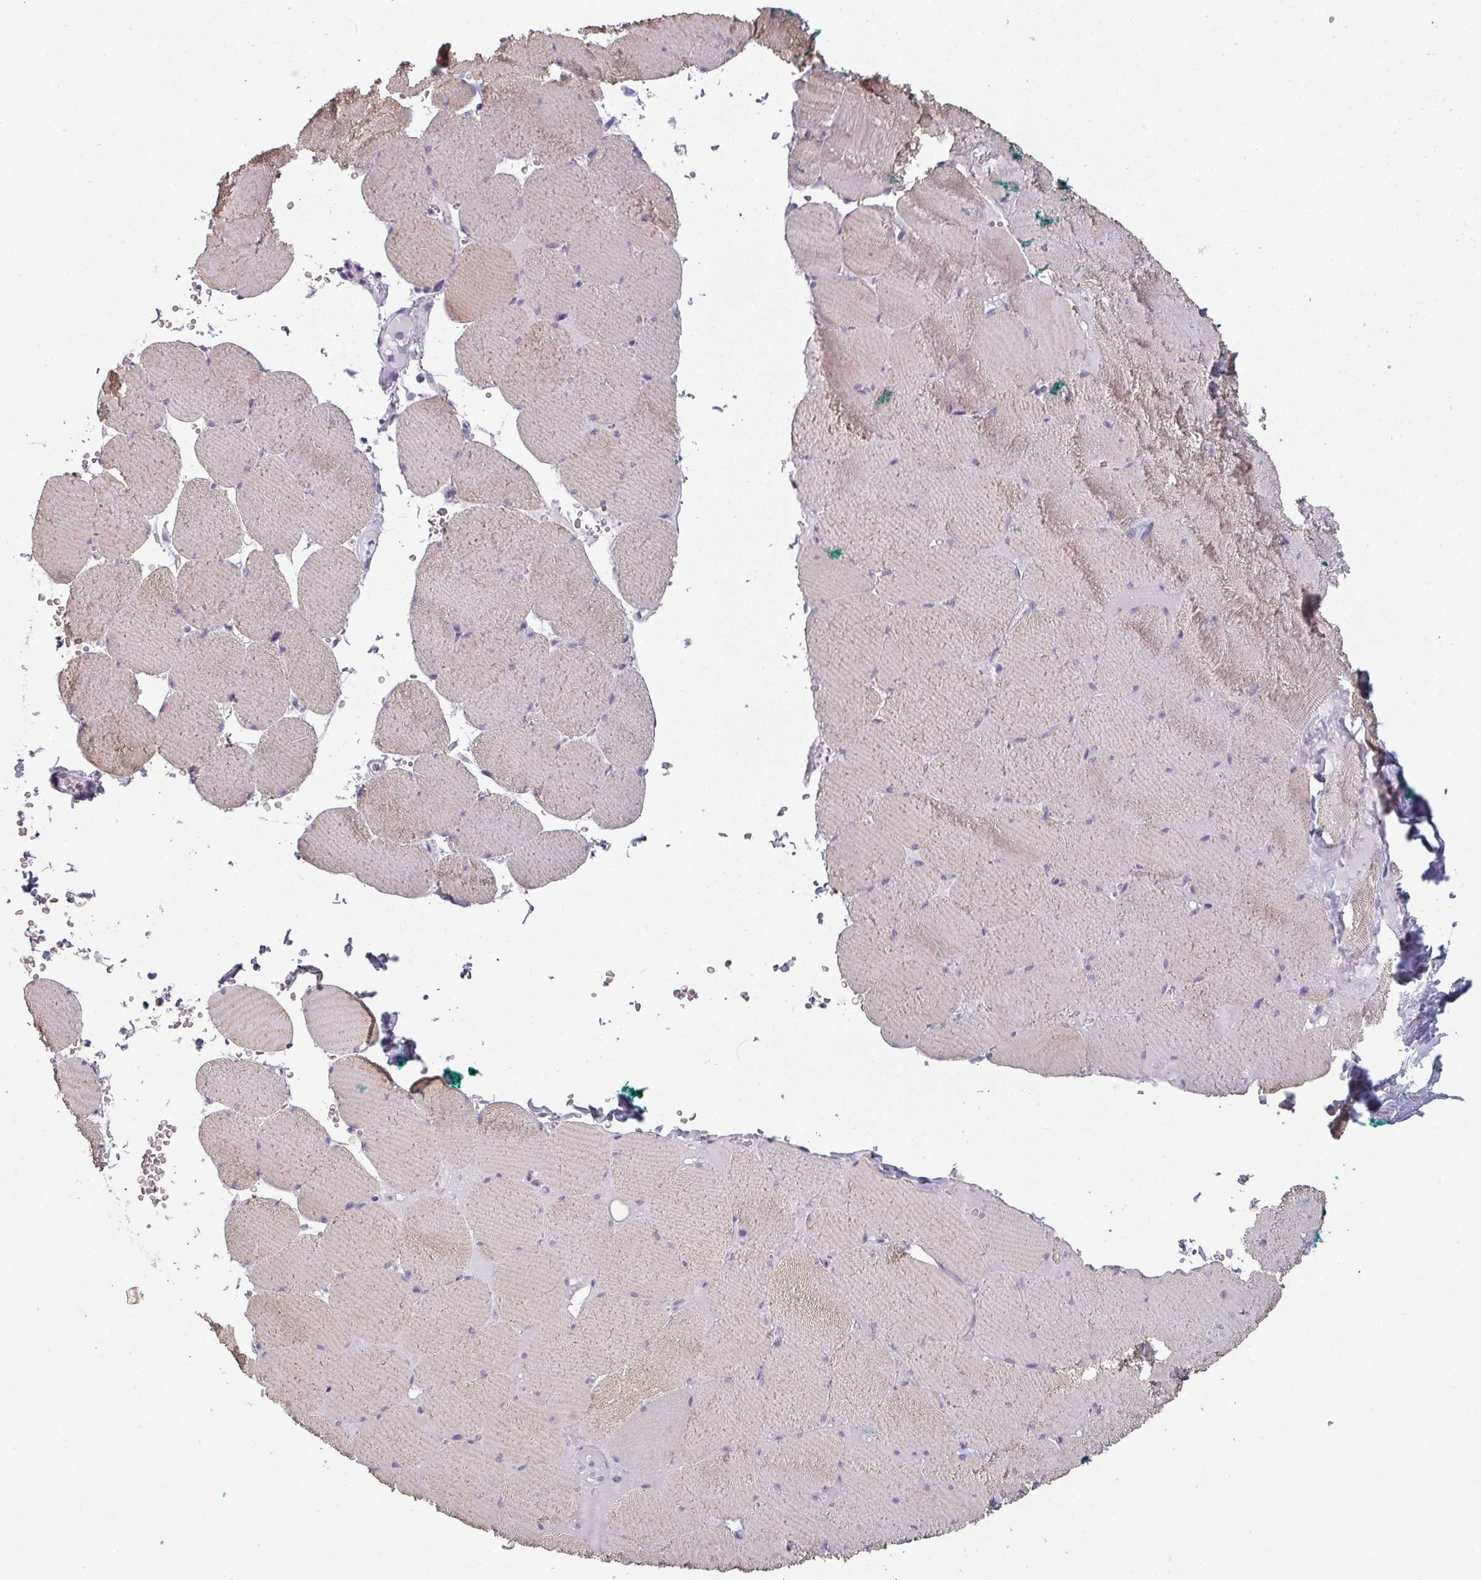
{"staining": {"intensity": "weak", "quantity": "25%-75%", "location": "cytoplasmic/membranous"}, "tissue": "skeletal muscle", "cell_type": "Myocytes", "image_type": "normal", "snomed": [{"axis": "morphology", "description": "Normal tissue, NOS"}, {"axis": "topography", "description": "Skeletal muscle"}, {"axis": "topography", "description": "Head-Neck"}], "caption": "Human skeletal muscle stained with a brown dye displays weak cytoplasmic/membranous positive staining in about 25%-75% of myocytes.", "gene": "SFTPA1", "patient": {"sex": "male", "age": 66}}